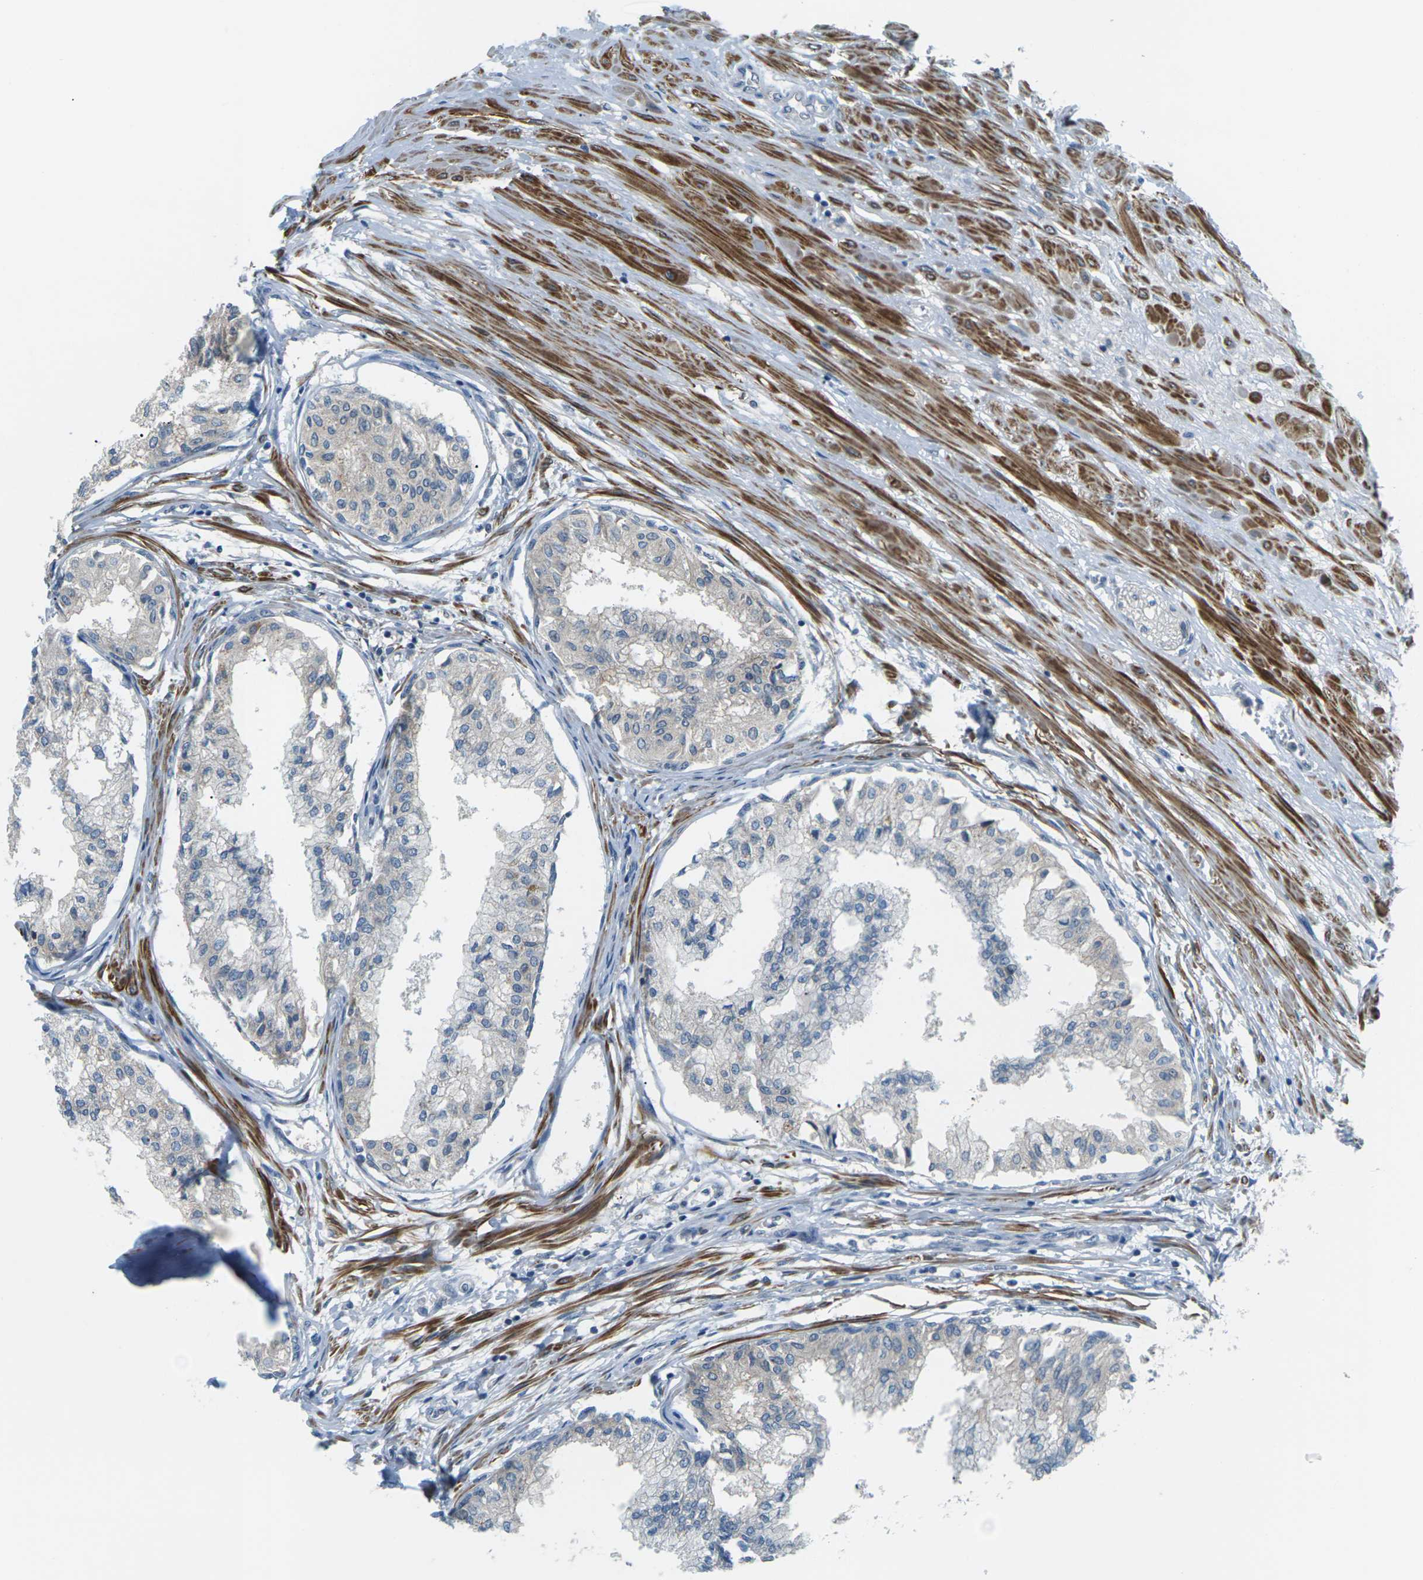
{"staining": {"intensity": "negative", "quantity": "none", "location": "none"}, "tissue": "prostate", "cell_type": "Glandular cells", "image_type": "normal", "snomed": [{"axis": "morphology", "description": "Normal tissue, NOS"}, {"axis": "topography", "description": "Prostate"}, {"axis": "topography", "description": "Seminal veicle"}], "caption": "IHC histopathology image of unremarkable prostate: human prostate stained with DAB demonstrates no significant protein positivity in glandular cells.", "gene": "SLC13A3", "patient": {"sex": "male", "age": 60}}